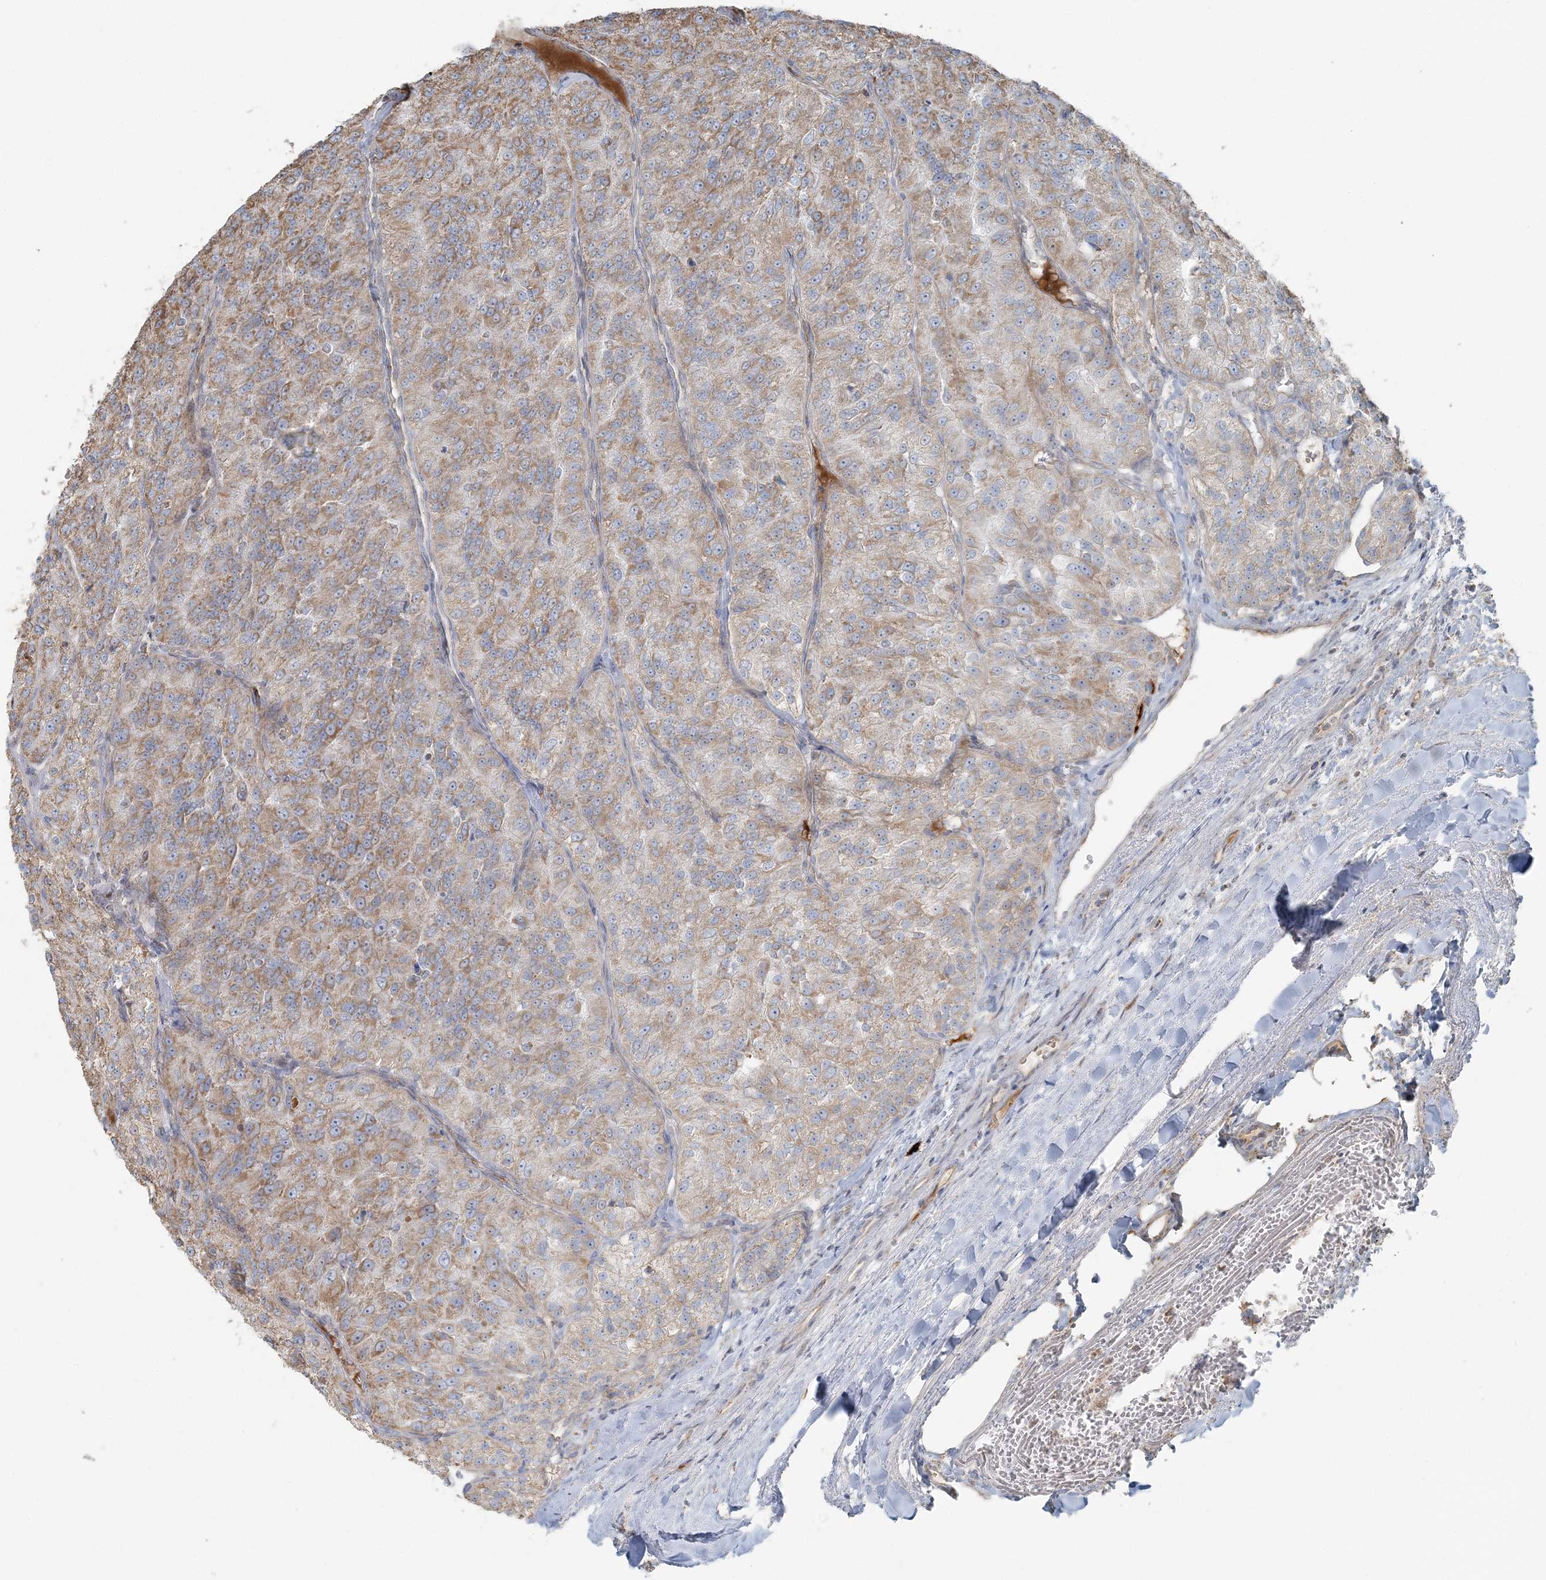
{"staining": {"intensity": "moderate", "quantity": ">75%", "location": "cytoplasmic/membranous"}, "tissue": "renal cancer", "cell_type": "Tumor cells", "image_type": "cancer", "snomed": [{"axis": "morphology", "description": "Adenocarcinoma, NOS"}, {"axis": "topography", "description": "Kidney"}], "caption": "This is an image of IHC staining of renal cancer, which shows moderate staining in the cytoplasmic/membranous of tumor cells.", "gene": "SLC22A16", "patient": {"sex": "female", "age": 63}}